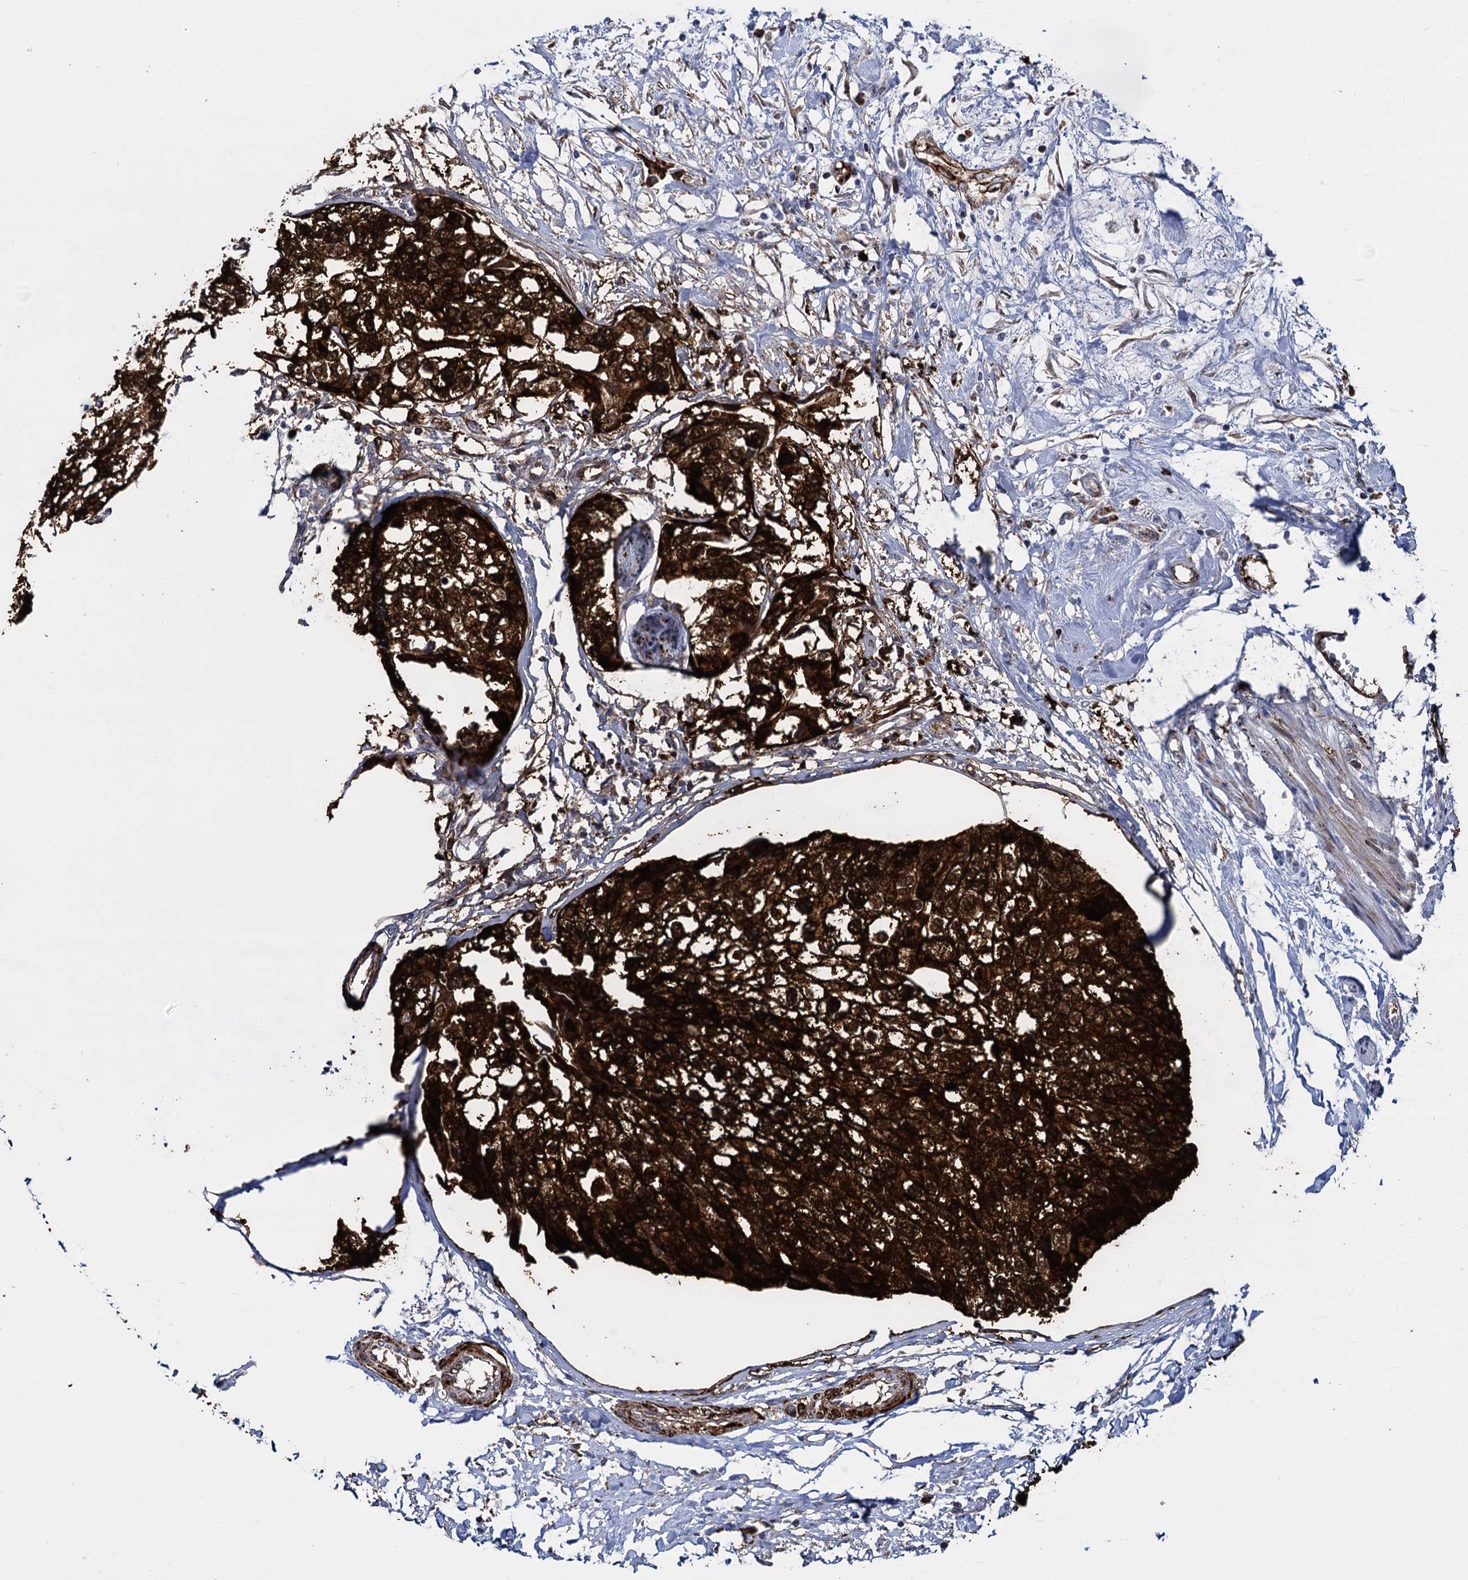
{"staining": {"intensity": "strong", "quantity": ">75%", "location": "cytoplasmic/membranous,nuclear"}, "tissue": "urothelial cancer", "cell_type": "Tumor cells", "image_type": "cancer", "snomed": [{"axis": "morphology", "description": "Urothelial carcinoma, High grade"}, {"axis": "topography", "description": "Urinary bladder"}], "caption": "There is high levels of strong cytoplasmic/membranous and nuclear positivity in tumor cells of urothelial carcinoma (high-grade), as demonstrated by immunohistochemical staining (brown color).", "gene": "SNCG", "patient": {"sex": "male", "age": 64}}